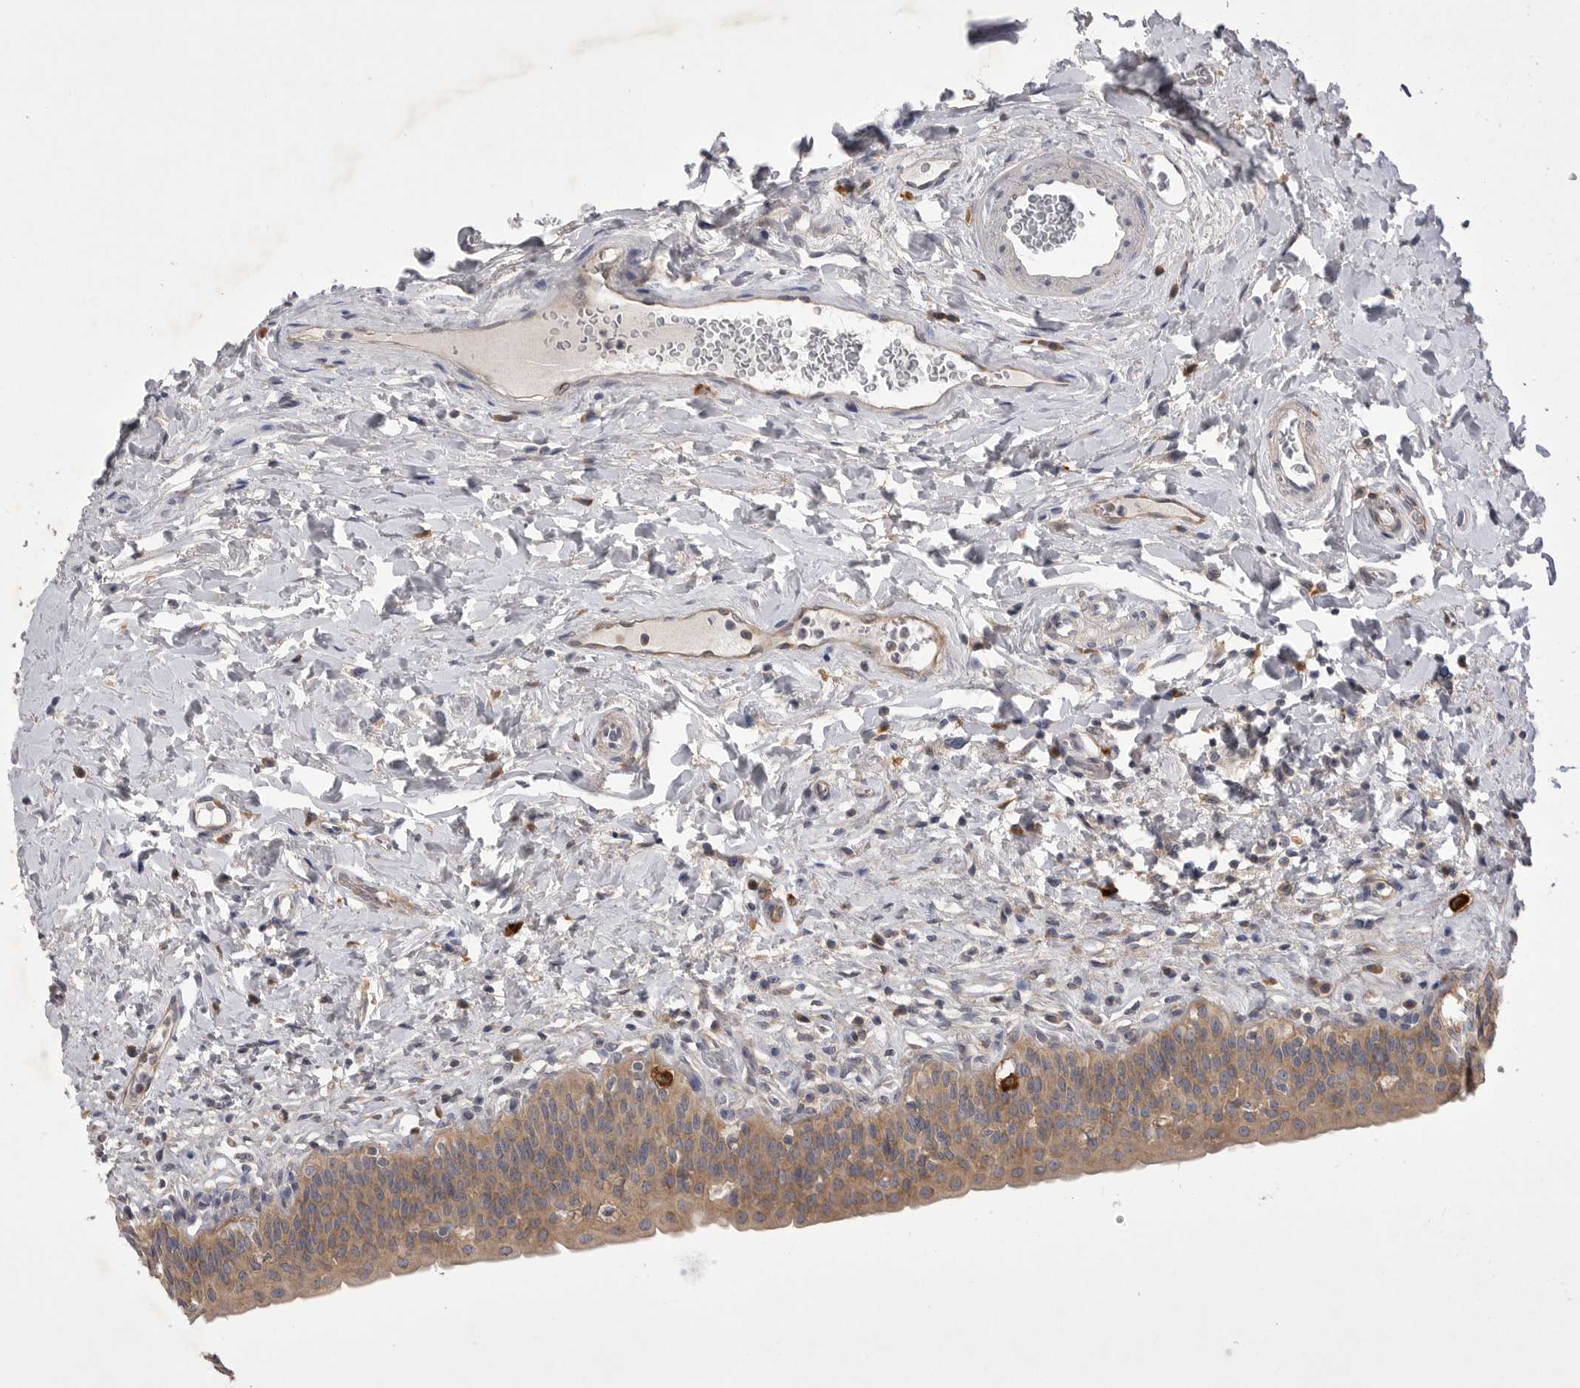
{"staining": {"intensity": "moderate", "quantity": ">75%", "location": "cytoplasmic/membranous"}, "tissue": "urinary bladder", "cell_type": "Urothelial cells", "image_type": "normal", "snomed": [{"axis": "morphology", "description": "Normal tissue, NOS"}, {"axis": "topography", "description": "Urinary bladder"}], "caption": "An immunohistochemistry photomicrograph of normal tissue is shown. Protein staining in brown labels moderate cytoplasmic/membranous positivity in urinary bladder within urothelial cells. The staining is performed using DAB (3,3'-diaminobenzidine) brown chromogen to label protein expression. The nuclei are counter-stained blue using hematoxylin.", "gene": "VAC14", "patient": {"sex": "male", "age": 83}}